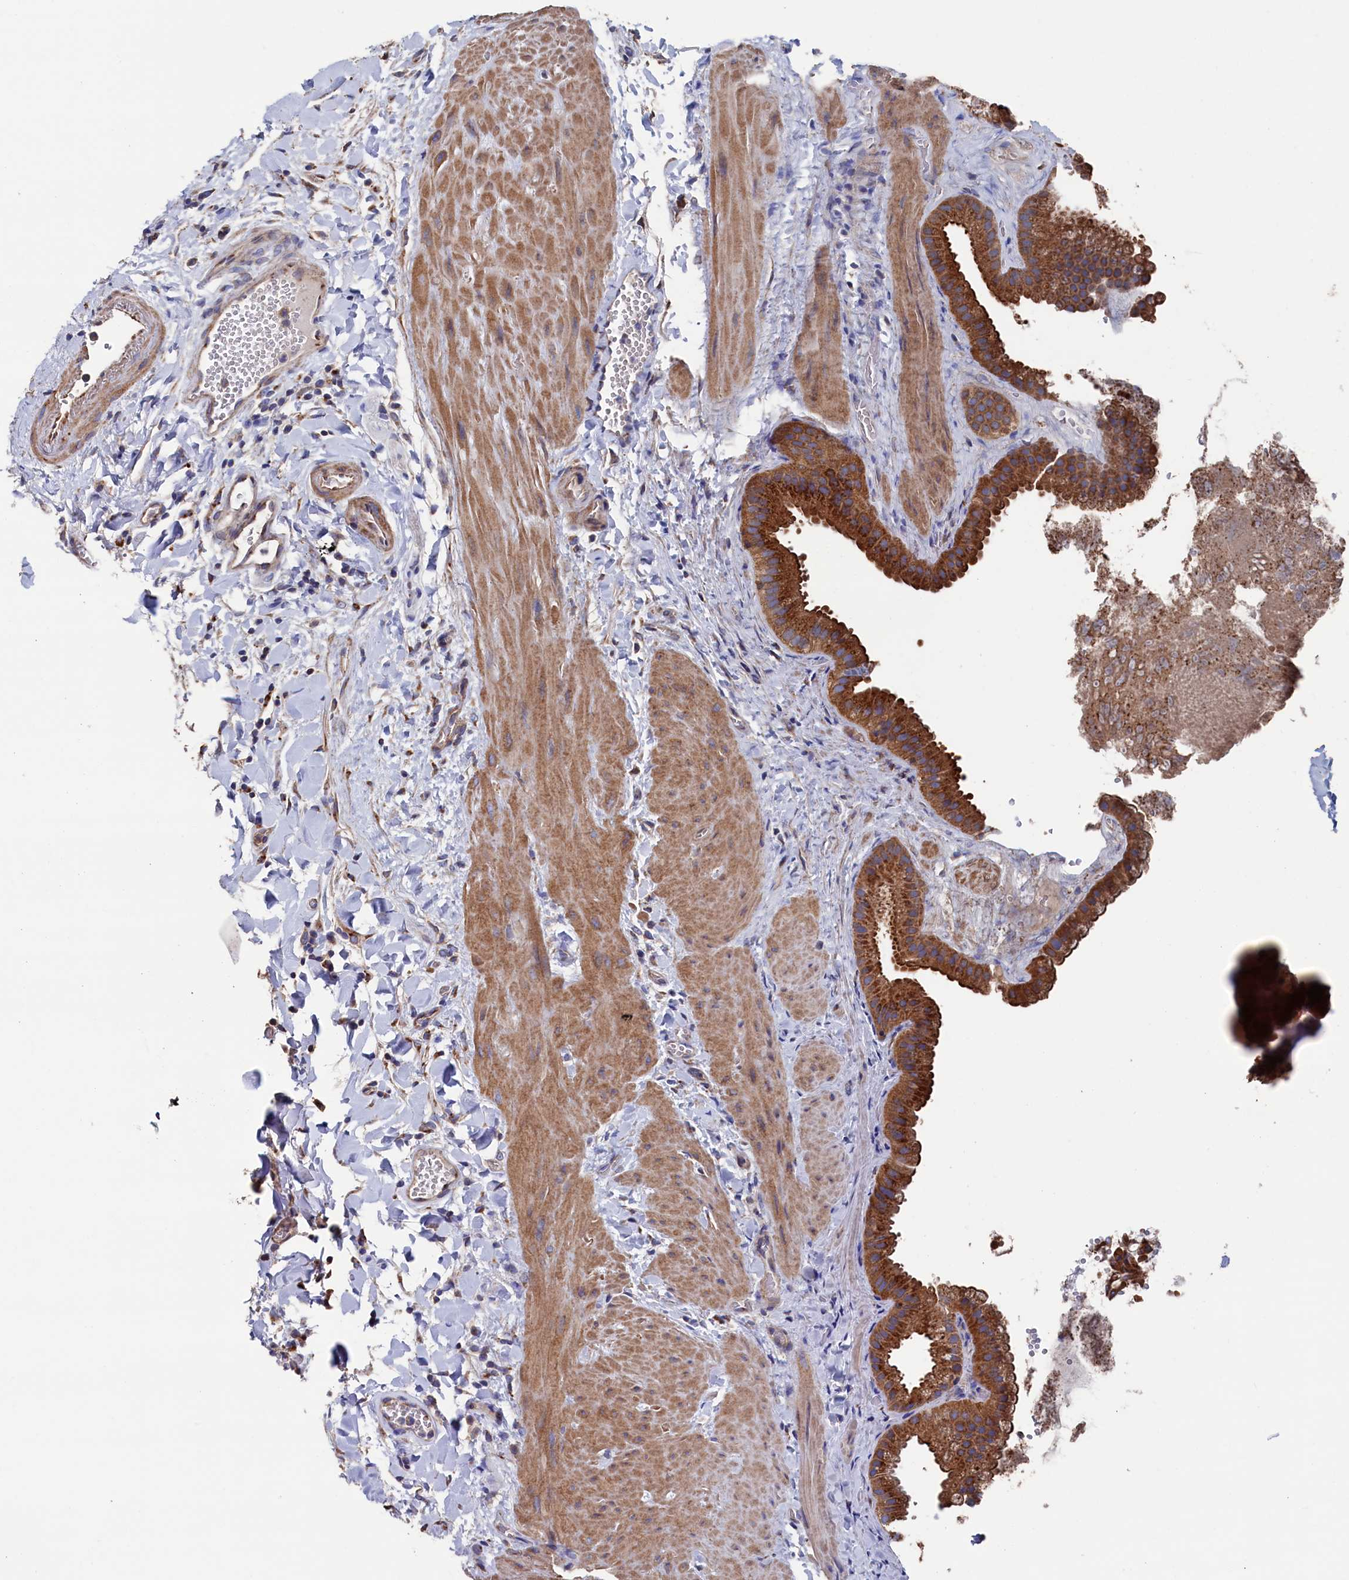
{"staining": {"intensity": "strong", "quantity": ">75%", "location": "cytoplasmic/membranous"}, "tissue": "gallbladder", "cell_type": "Glandular cells", "image_type": "normal", "snomed": [{"axis": "morphology", "description": "Normal tissue, NOS"}, {"axis": "topography", "description": "Gallbladder"}], "caption": "Gallbladder stained with IHC reveals strong cytoplasmic/membranous staining in approximately >75% of glandular cells.", "gene": "PRRC1", "patient": {"sex": "male", "age": 55}}